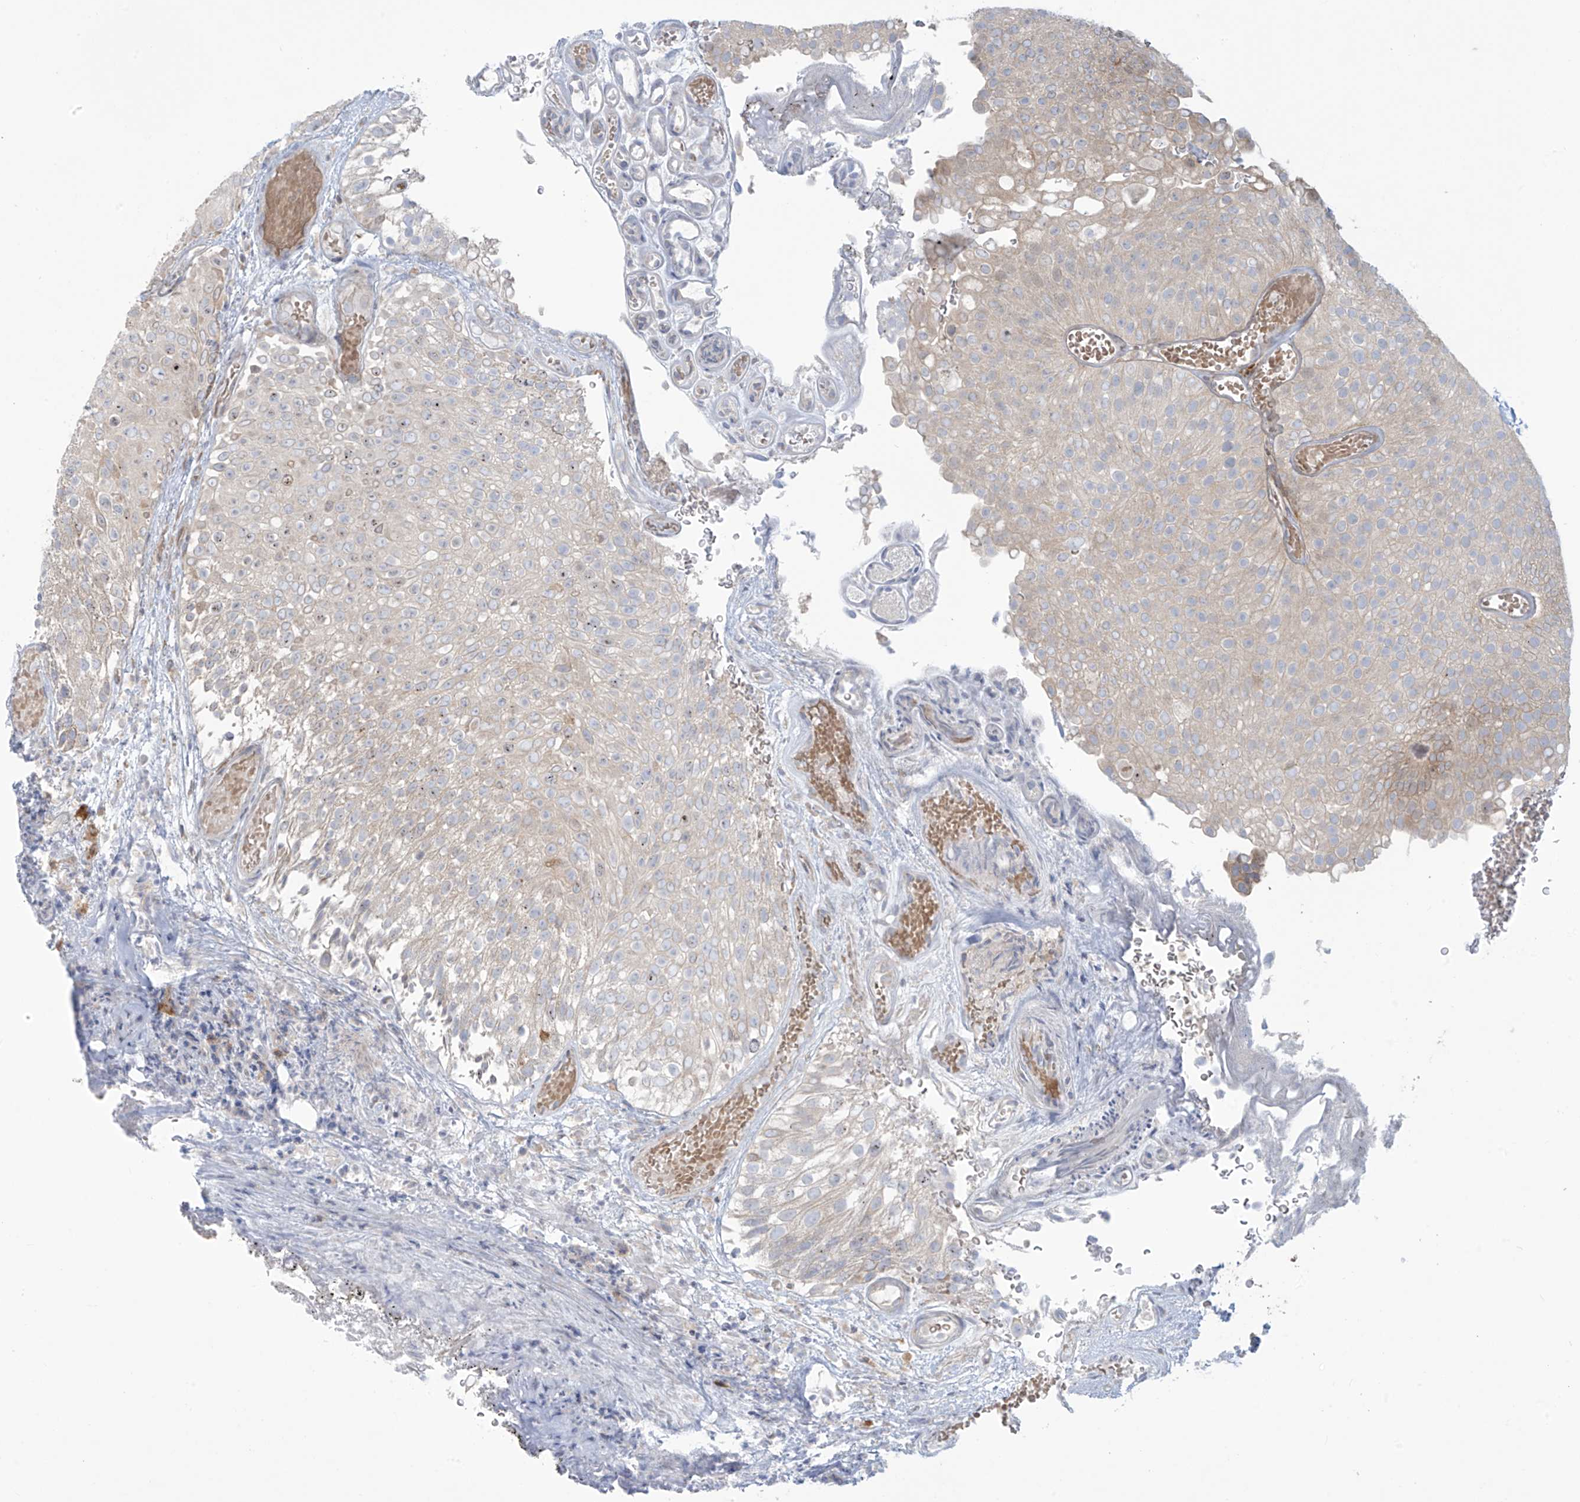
{"staining": {"intensity": "weak", "quantity": "<25%", "location": "cytoplasmic/membranous"}, "tissue": "urothelial cancer", "cell_type": "Tumor cells", "image_type": "cancer", "snomed": [{"axis": "morphology", "description": "Urothelial carcinoma, Low grade"}, {"axis": "topography", "description": "Urinary bladder"}], "caption": "IHC image of low-grade urothelial carcinoma stained for a protein (brown), which exhibits no expression in tumor cells.", "gene": "PPAT", "patient": {"sex": "male", "age": 78}}